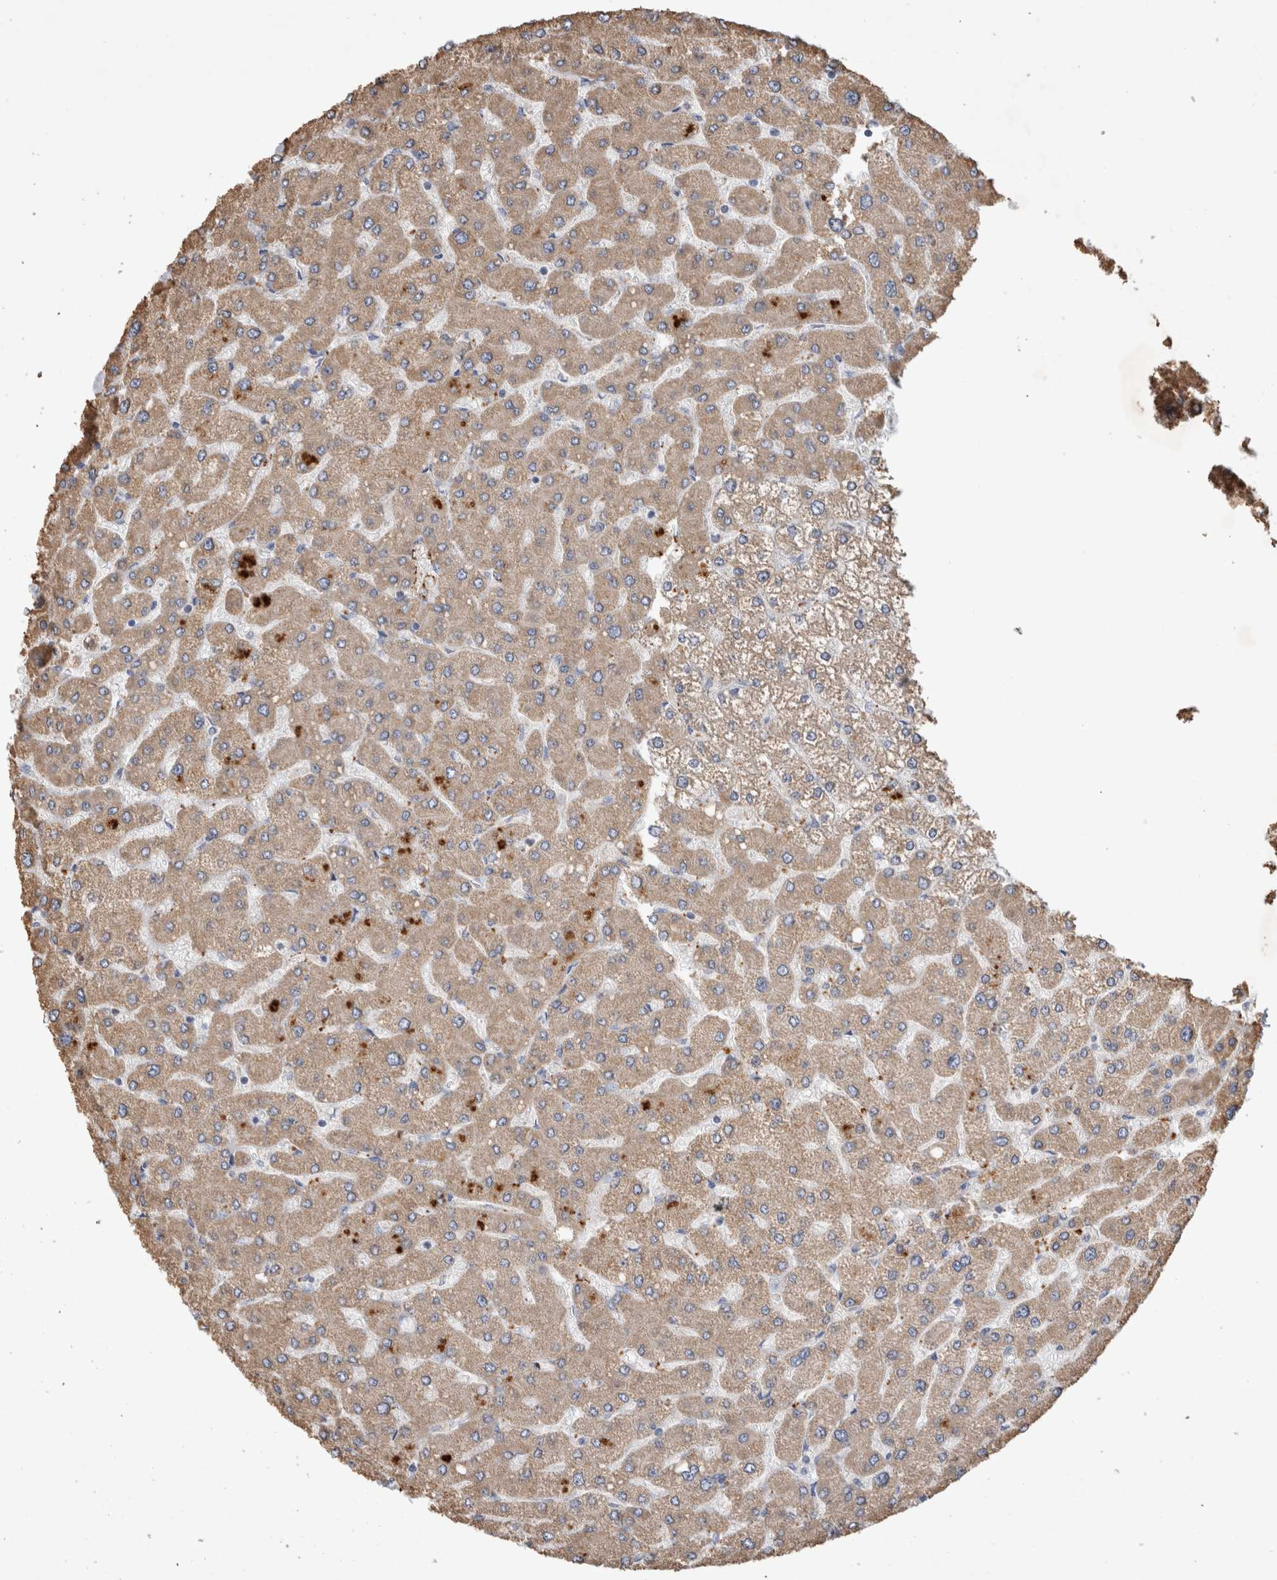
{"staining": {"intensity": "negative", "quantity": "none", "location": "none"}, "tissue": "liver", "cell_type": "Cholangiocytes", "image_type": "normal", "snomed": [{"axis": "morphology", "description": "Normal tissue, NOS"}, {"axis": "topography", "description": "Liver"}], "caption": "This is an immunohistochemistry histopathology image of unremarkable human liver. There is no positivity in cholangiocytes.", "gene": "IARS2", "patient": {"sex": "male", "age": 55}}